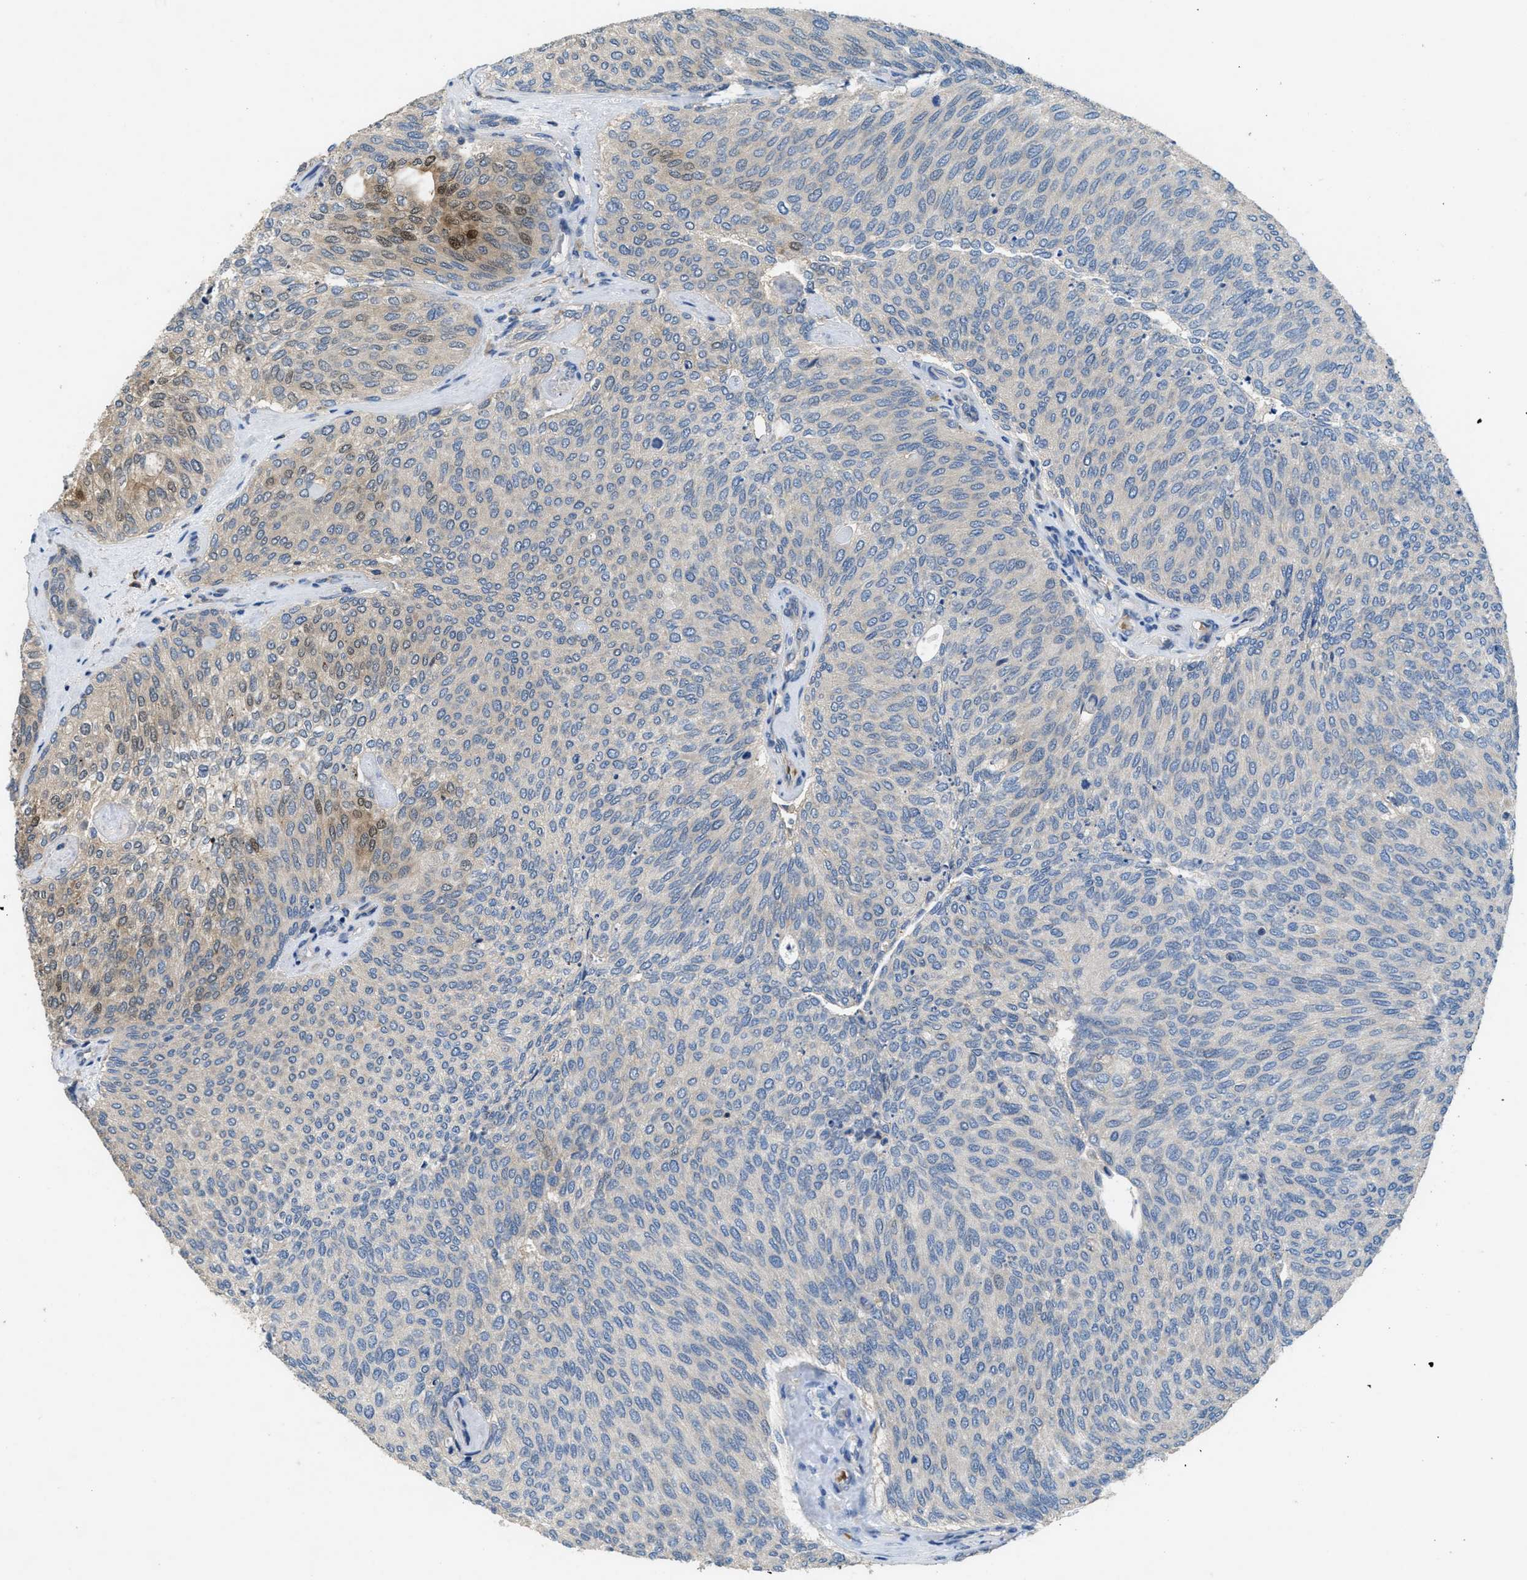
{"staining": {"intensity": "moderate", "quantity": "<25%", "location": "cytoplasmic/membranous,nuclear"}, "tissue": "urothelial cancer", "cell_type": "Tumor cells", "image_type": "cancer", "snomed": [{"axis": "morphology", "description": "Urothelial carcinoma, Low grade"}, {"axis": "topography", "description": "Urinary bladder"}], "caption": "This is a photomicrograph of immunohistochemistry (IHC) staining of urothelial cancer, which shows moderate expression in the cytoplasmic/membranous and nuclear of tumor cells.", "gene": "DGKE", "patient": {"sex": "female", "age": 79}}